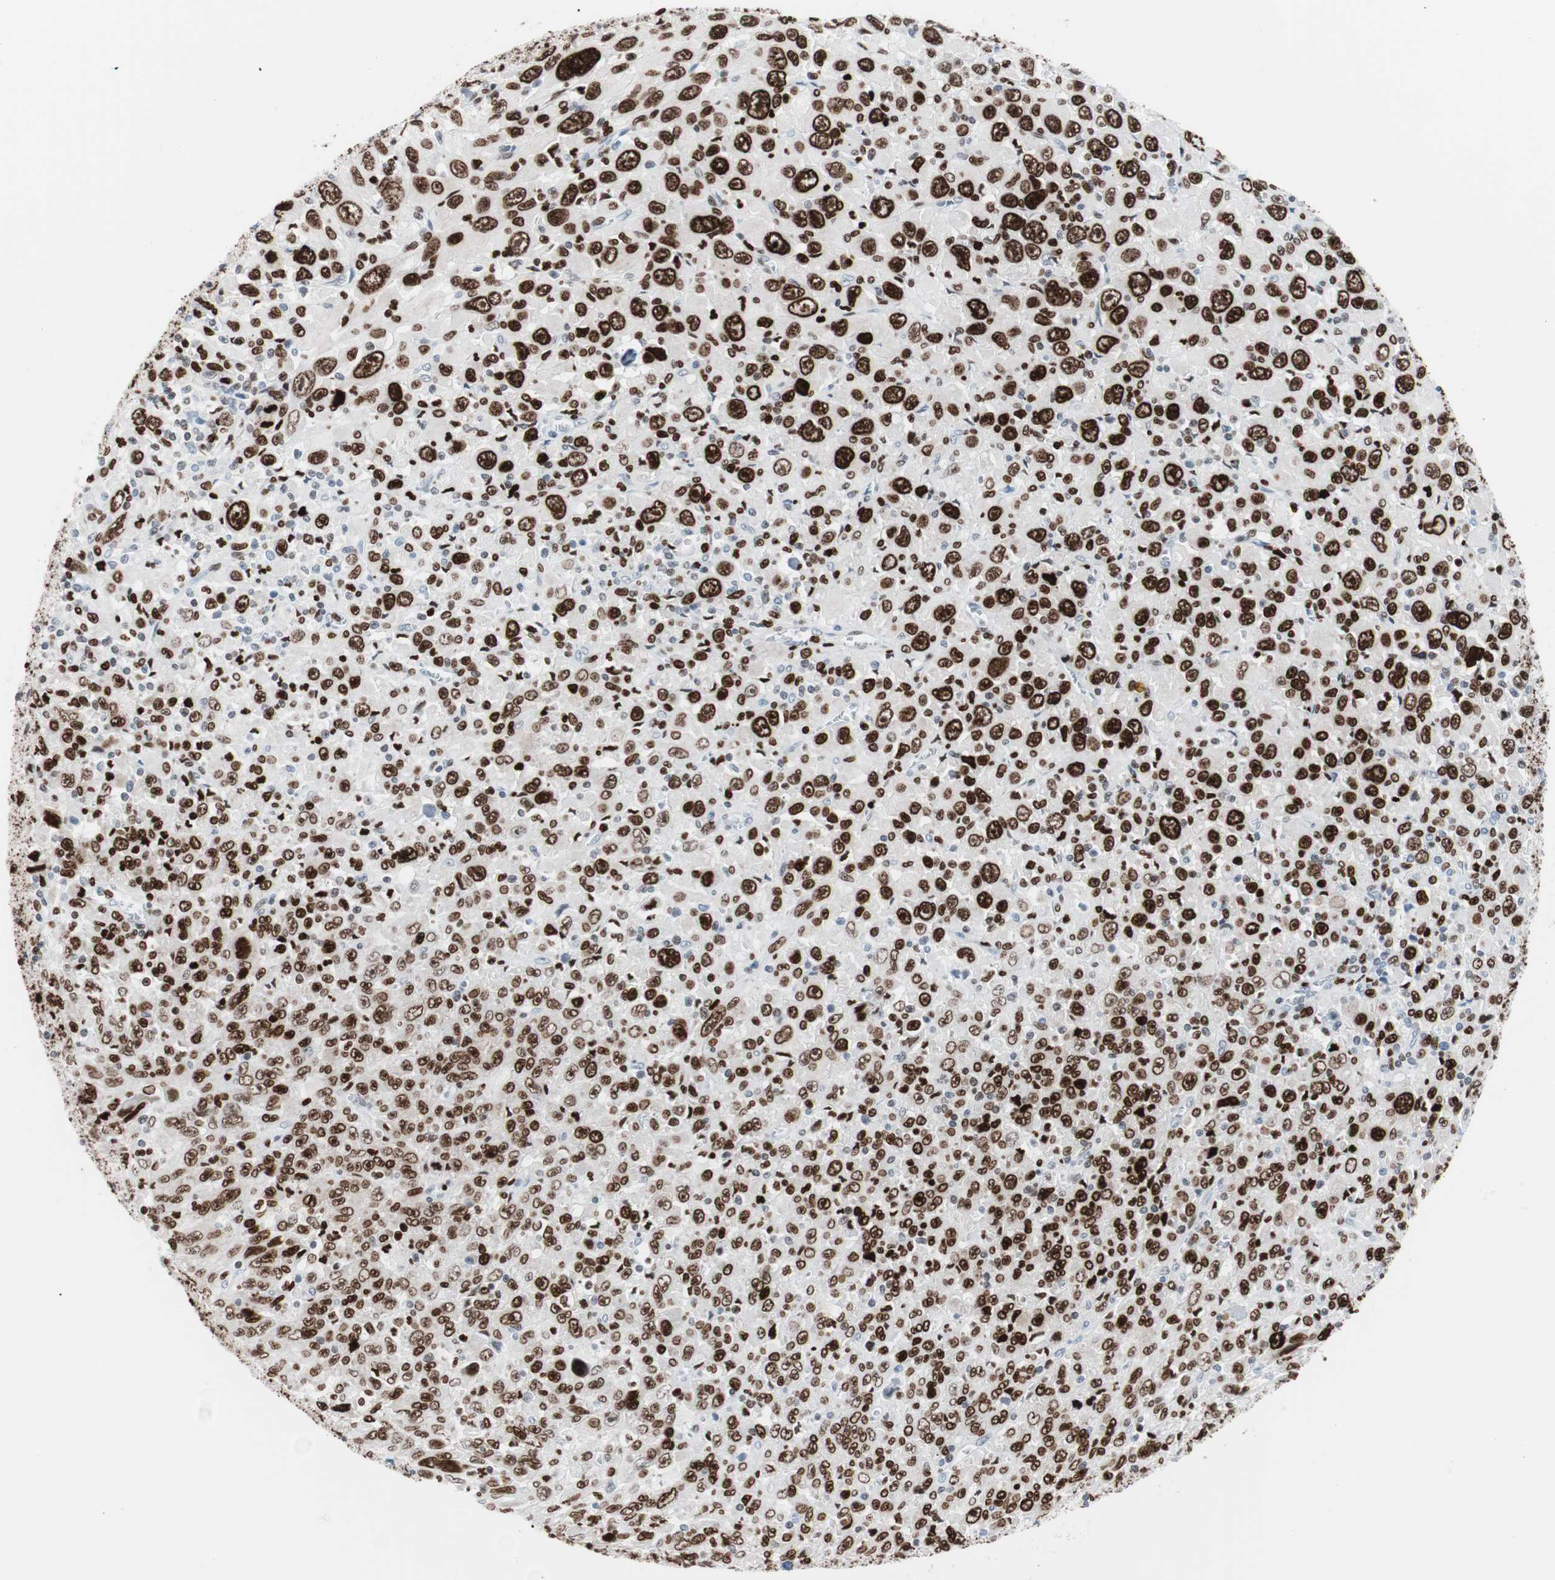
{"staining": {"intensity": "strong", "quantity": ">75%", "location": "nuclear"}, "tissue": "melanoma", "cell_type": "Tumor cells", "image_type": "cancer", "snomed": [{"axis": "morphology", "description": "Malignant melanoma, Metastatic site"}, {"axis": "topography", "description": "Skin"}], "caption": "Malignant melanoma (metastatic site) was stained to show a protein in brown. There is high levels of strong nuclear positivity in approximately >75% of tumor cells. (DAB (3,3'-diaminobenzidine) = brown stain, brightfield microscopy at high magnification).", "gene": "CEBPB", "patient": {"sex": "female", "age": 56}}